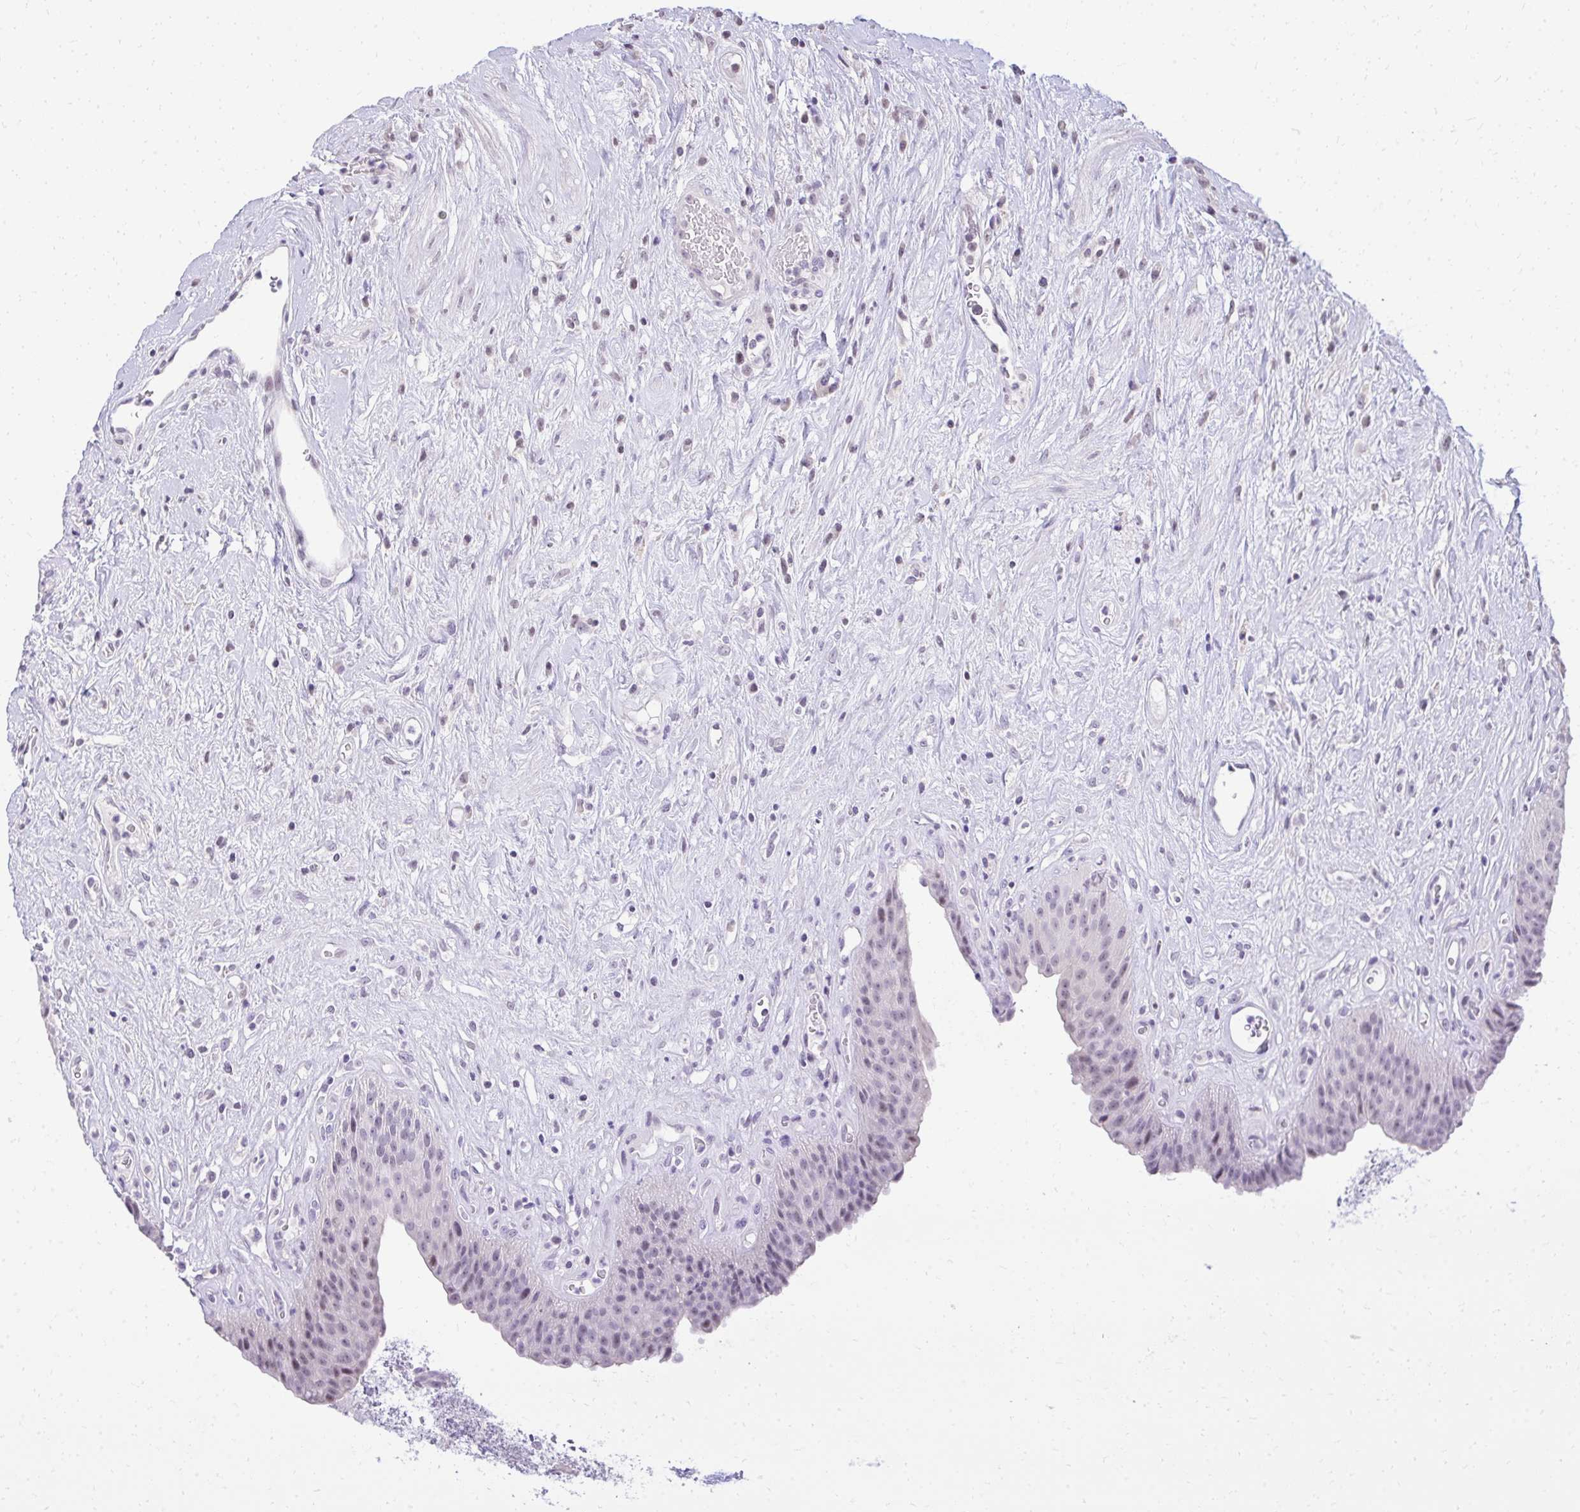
{"staining": {"intensity": "weak", "quantity": "<25%", "location": "nuclear"}, "tissue": "urinary bladder", "cell_type": "Urothelial cells", "image_type": "normal", "snomed": [{"axis": "morphology", "description": "Normal tissue, NOS"}, {"axis": "topography", "description": "Urinary bladder"}], "caption": "Protein analysis of normal urinary bladder exhibits no significant staining in urothelial cells. (Immunohistochemistry, brightfield microscopy, high magnification).", "gene": "EID3", "patient": {"sex": "female", "age": 56}}